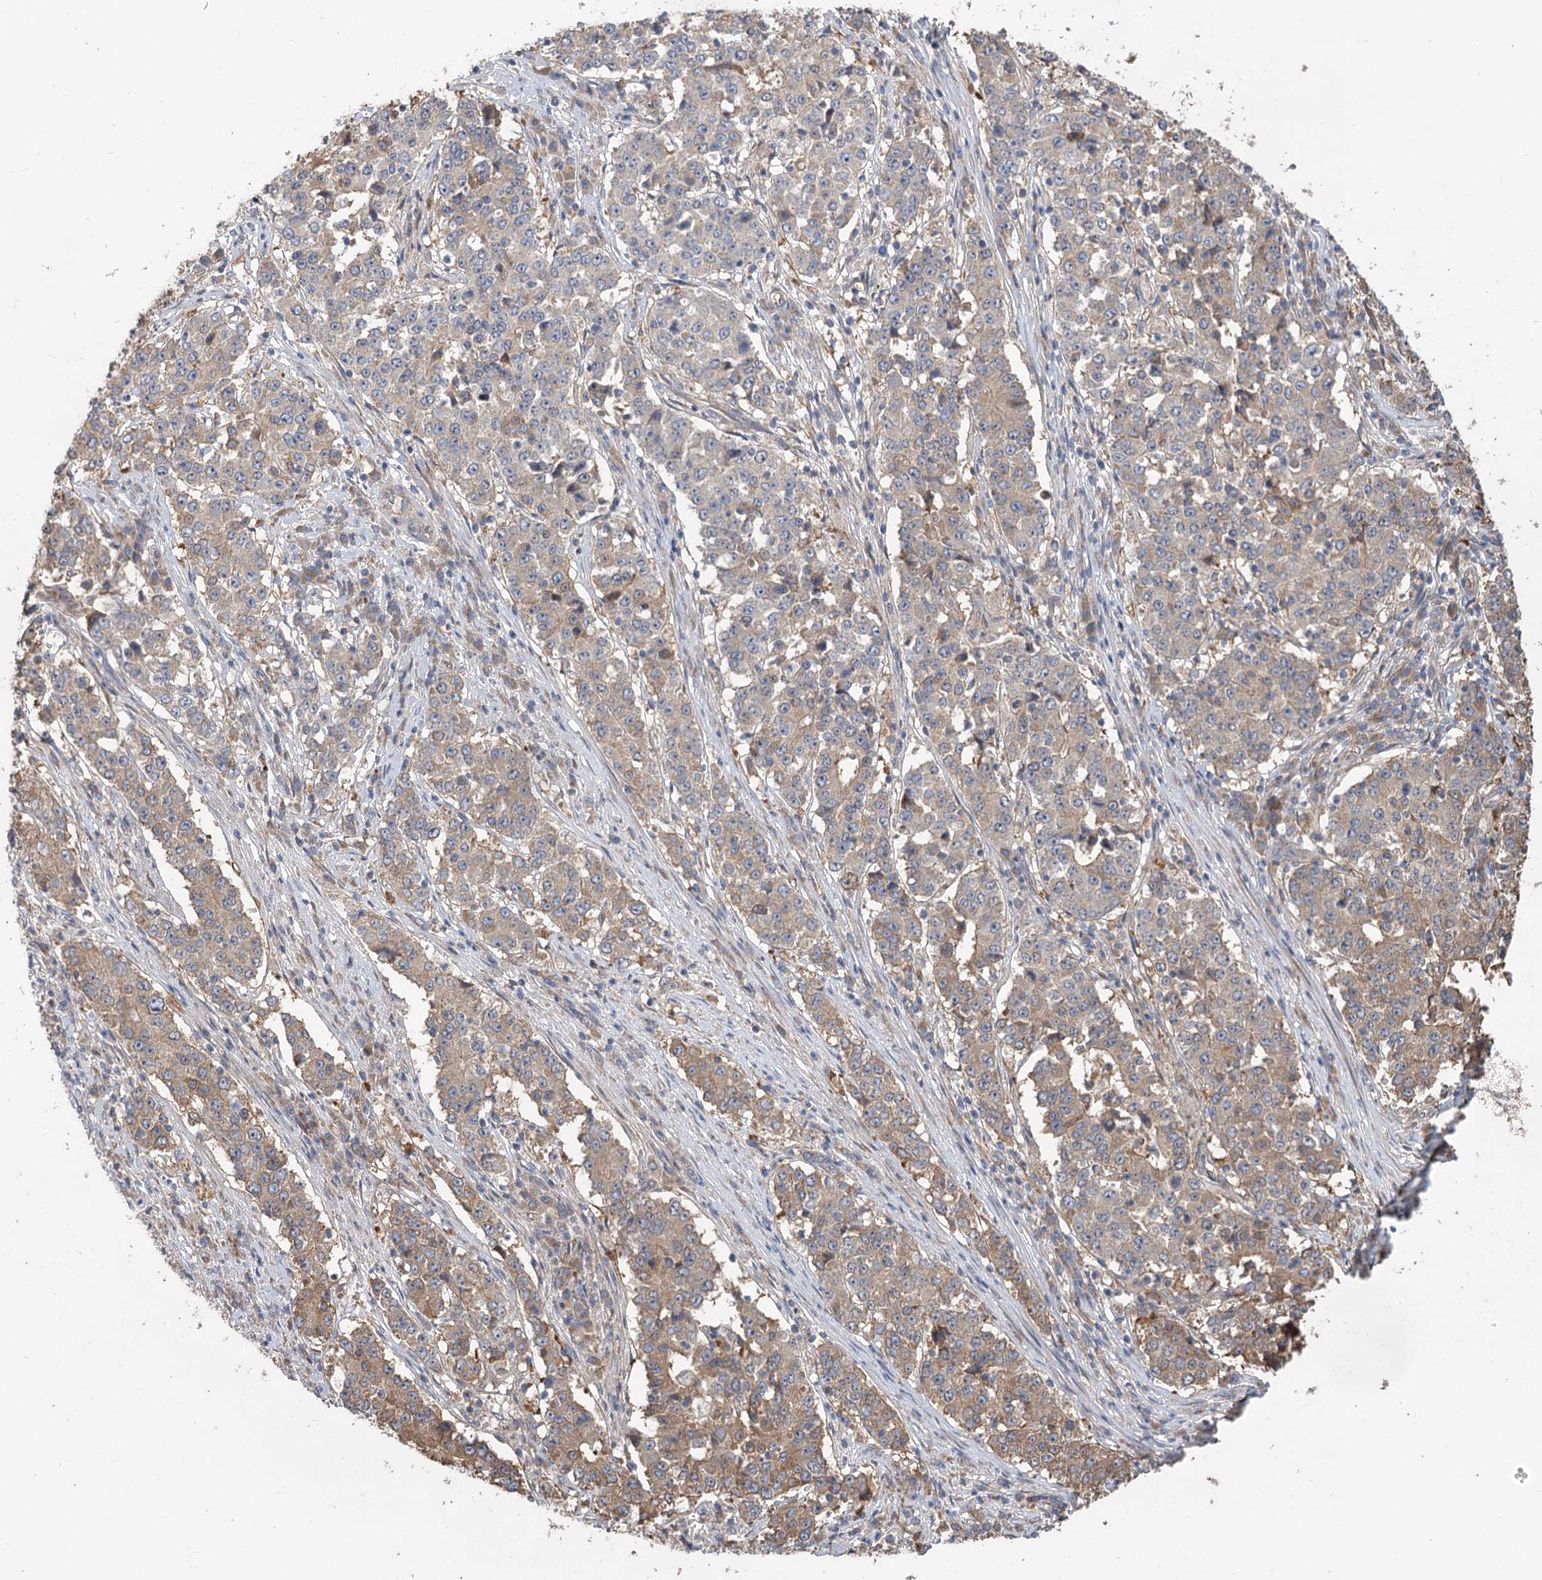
{"staining": {"intensity": "weak", "quantity": "25%-75%", "location": "cytoplasmic/membranous"}, "tissue": "stomach cancer", "cell_type": "Tumor cells", "image_type": "cancer", "snomed": [{"axis": "morphology", "description": "Adenocarcinoma, NOS"}, {"axis": "topography", "description": "Stomach"}], "caption": "A brown stain highlights weak cytoplasmic/membranous positivity of a protein in adenocarcinoma (stomach) tumor cells.", "gene": "RIN2", "patient": {"sex": "male", "age": 59}}